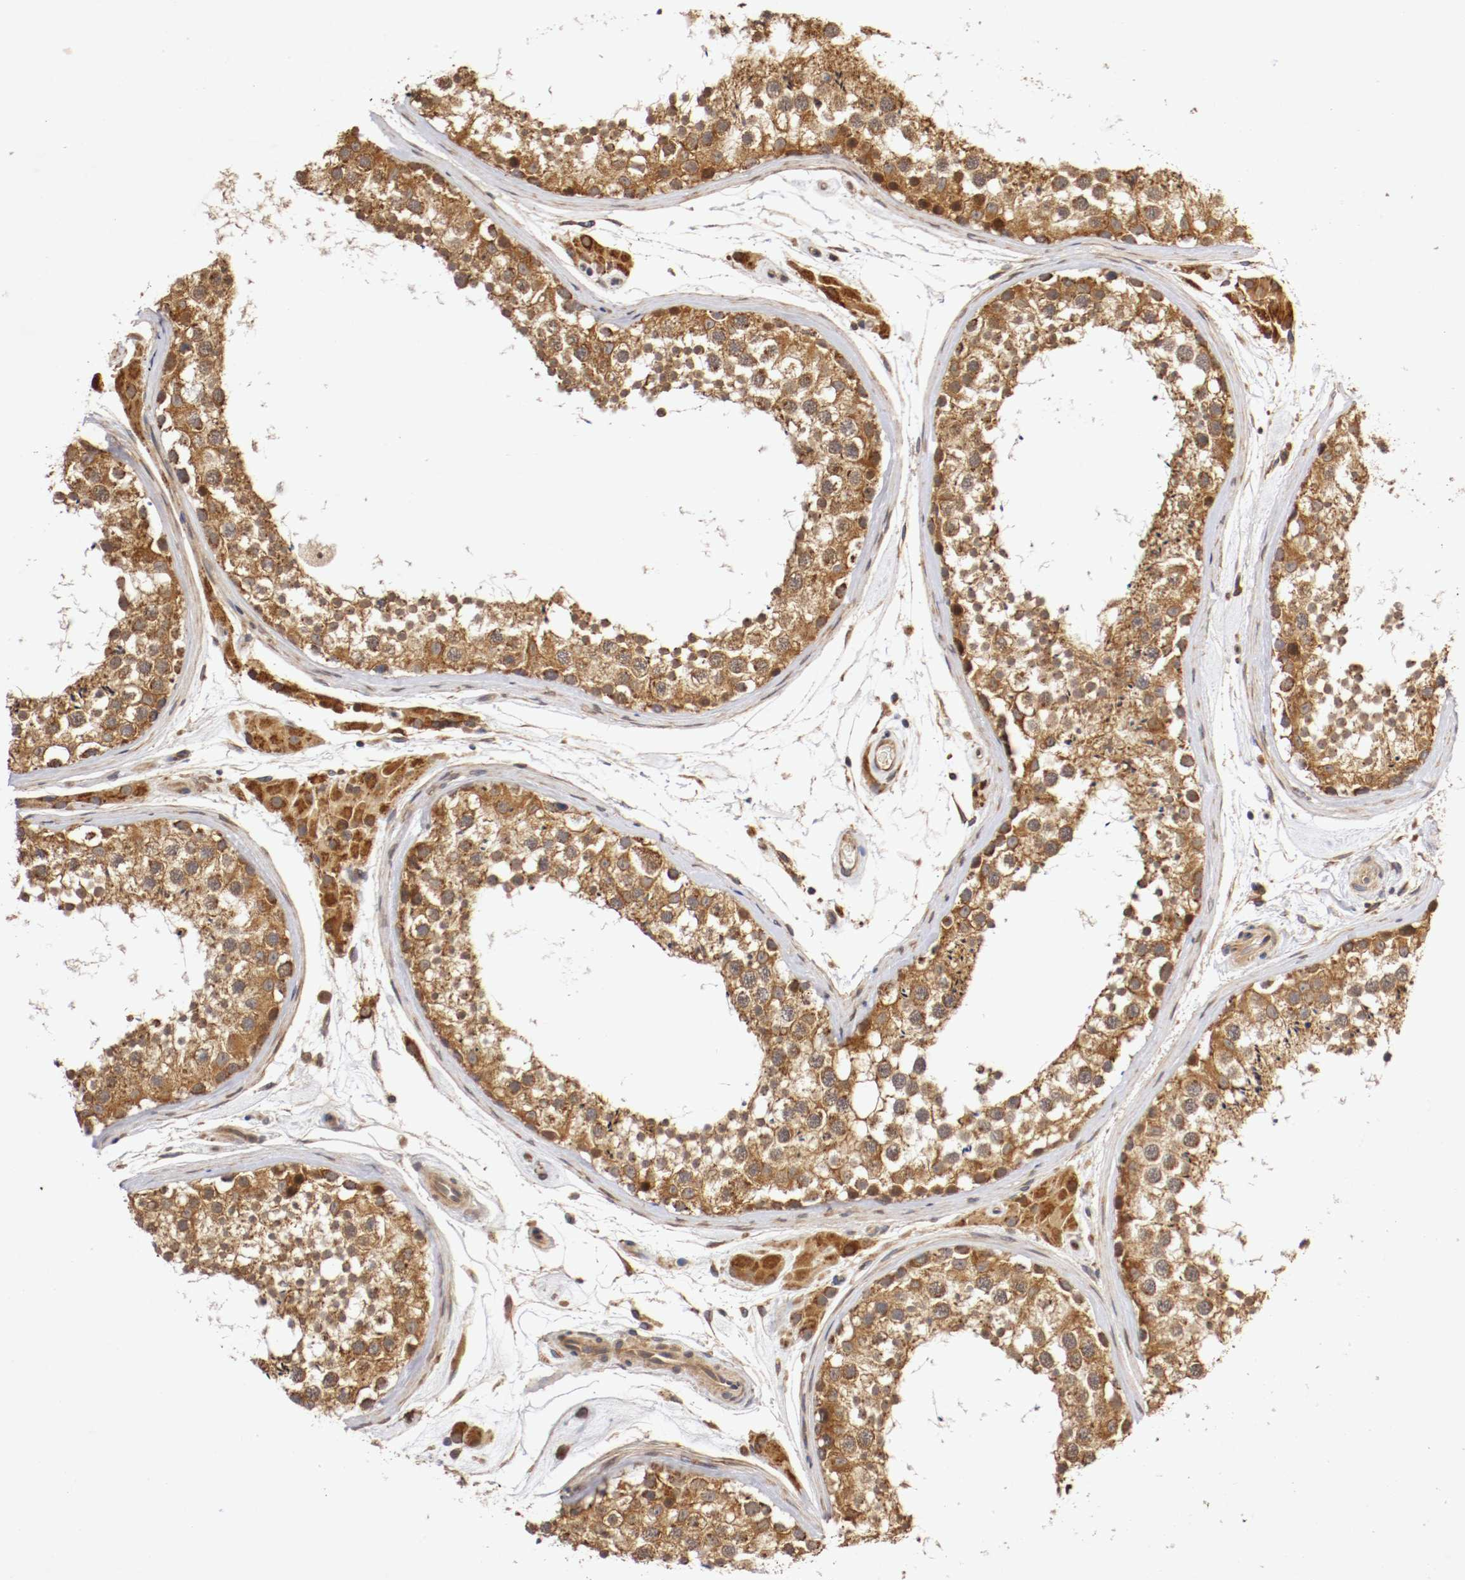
{"staining": {"intensity": "strong", "quantity": ">75%", "location": "cytoplasmic/membranous"}, "tissue": "testis", "cell_type": "Cells in seminiferous ducts", "image_type": "normal", "snomed": [{"axis": "morphology", "description": "Normal tissue, NOS"}, {"axis": "topography", "description": "Testis"}], "caption": "Human testis stained with a brown dye reveals strong cytoplasmic/membranous positive positivity in about >75% of cells in seminiferous ducts.", "gene": "VEZT", "patient": {"sex": "male", "age": 46}}